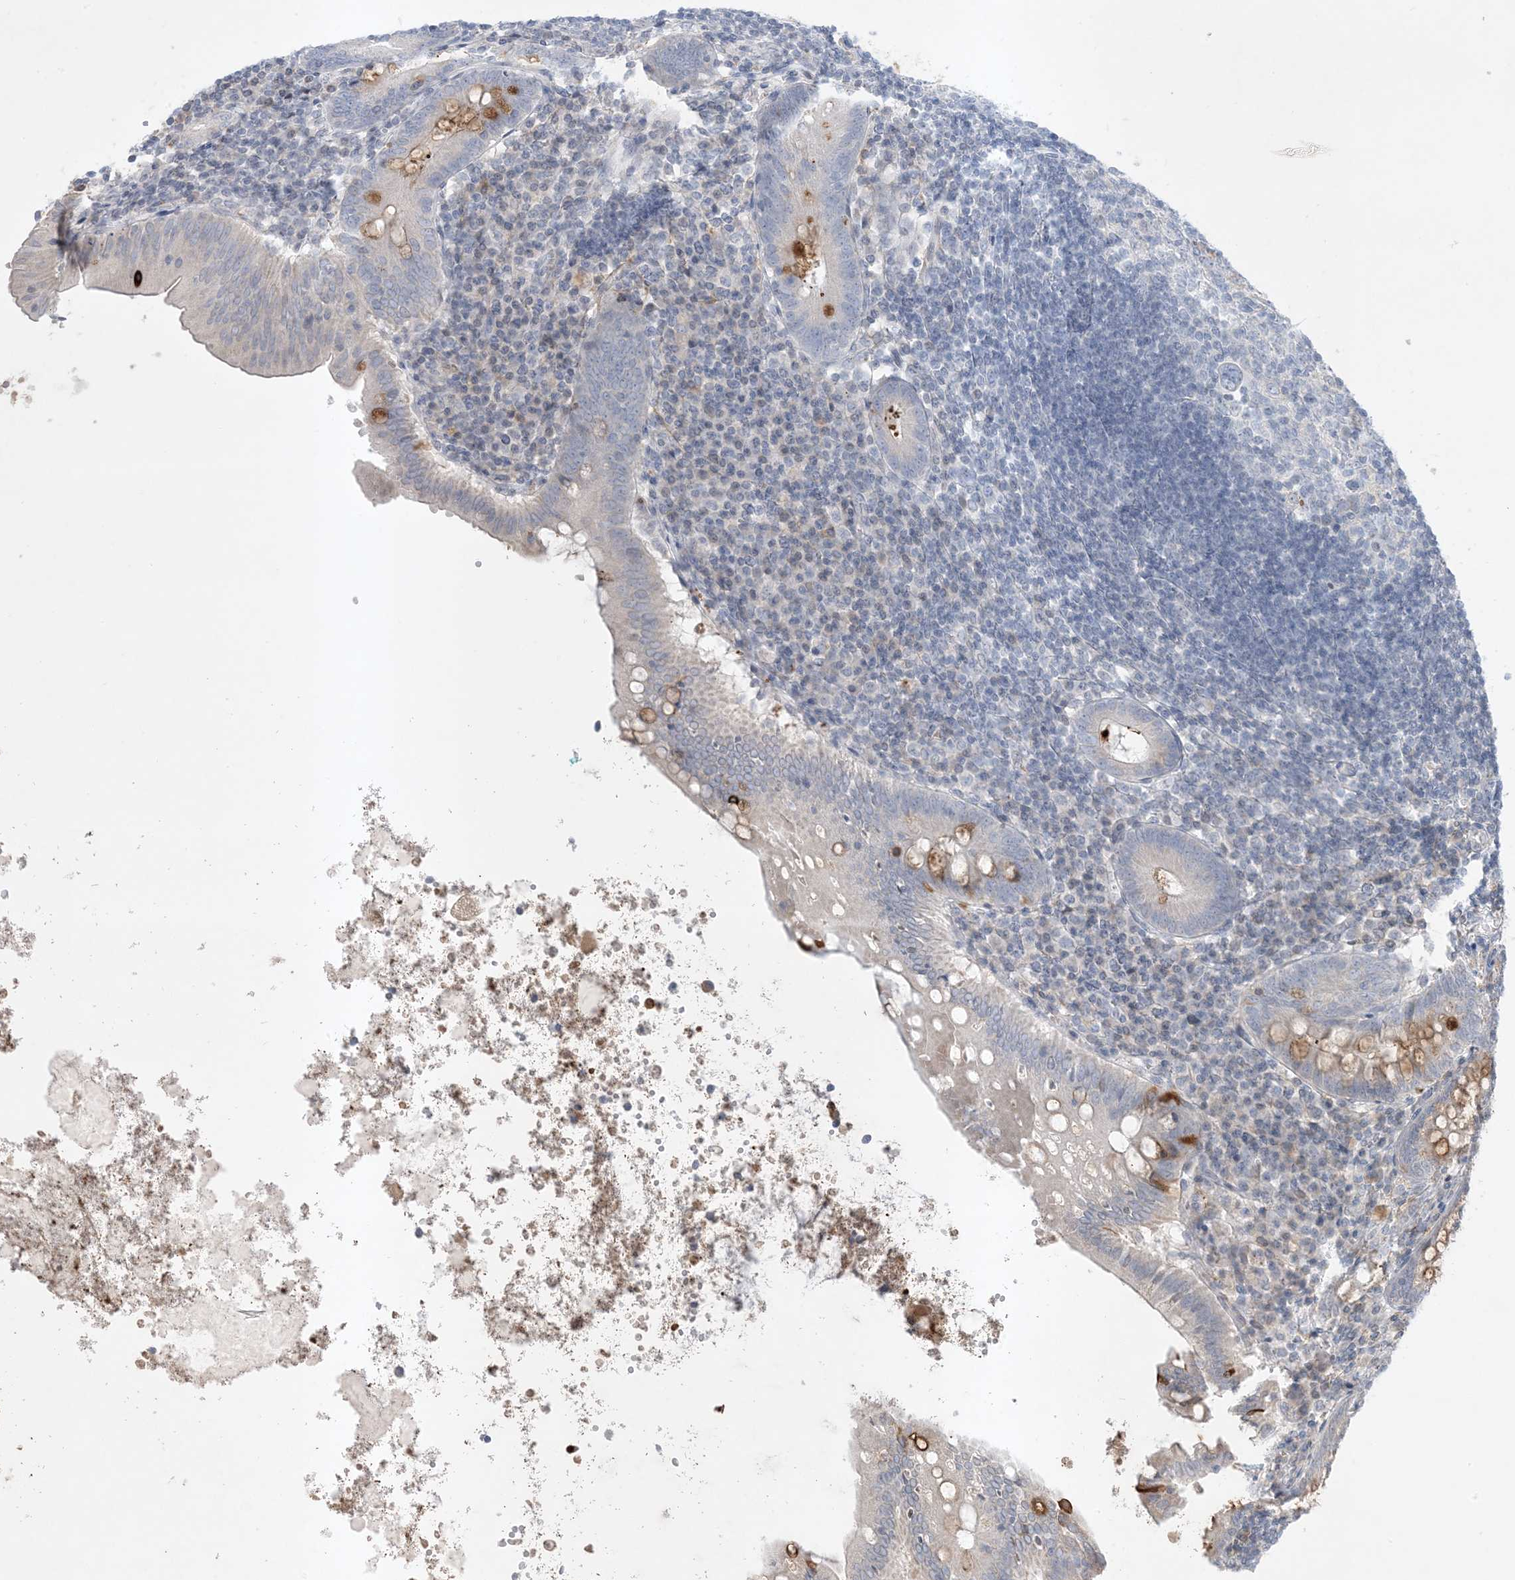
{"staining": {"intensity": "moderate", "quantity": "<25%", "location": "cytoplasmic/membranous"}, "tissue": "appendix", "cell_type": "Glandular cells", "image_type": "normal", "snomed": [{"axis": "morphology", "description": "Normal tissue, NOS"}, {"axis": "topography", "description": "Appendix"}], "caption": "A photomicrograph of human appendix stained for a protein displays moderate cytoplasmic/membranous brown staining in glandular cells. (Brightfield microscopy of DAB IHC at high magnification).", "gene": "FNDC1", "patient": {"sex": "female", "age": 54}}